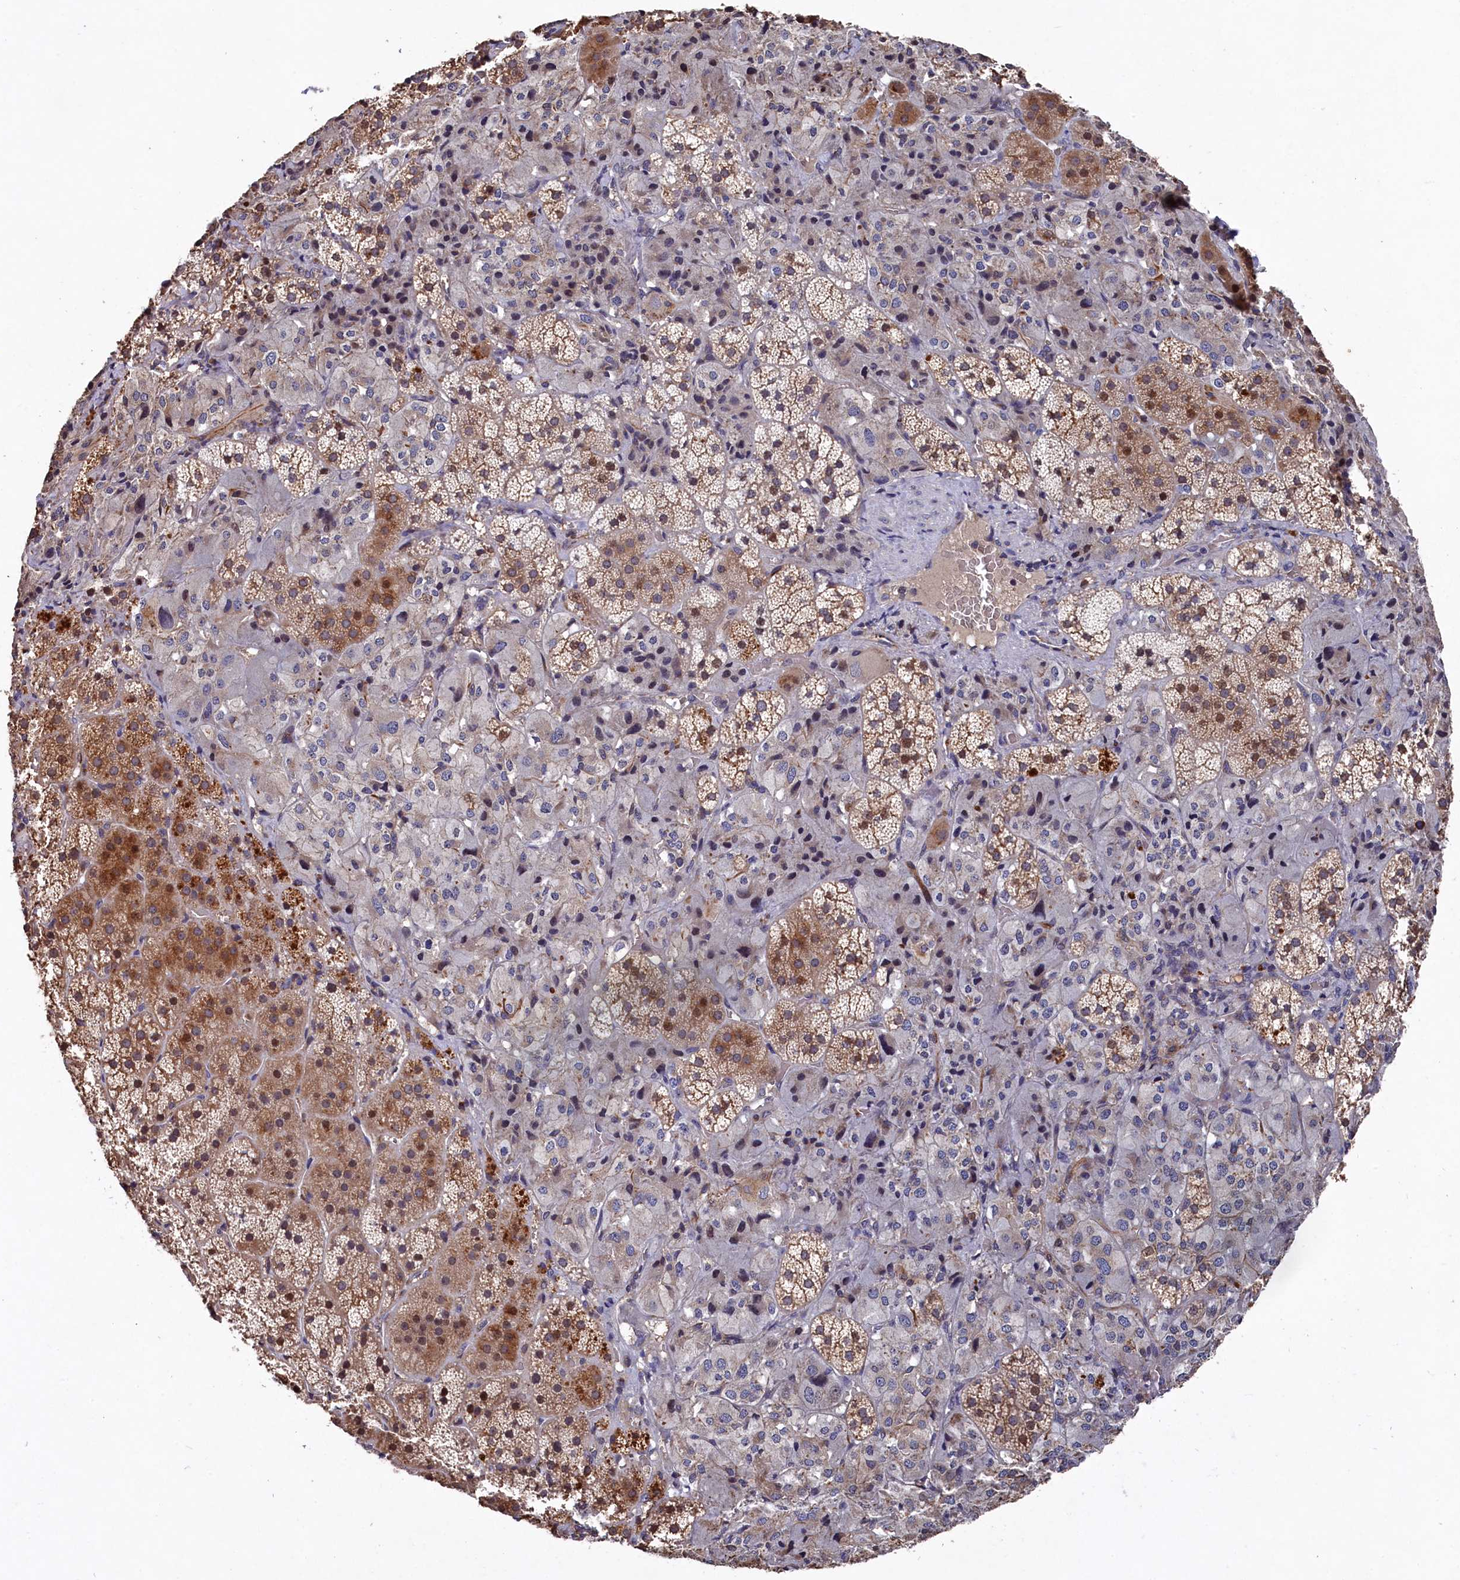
{"staining": {"intensity": "moderate", "quantity": "25%-75%", "location": "cytoplasmic/membranous,nuclear"}, "tissue": "adrenal gland", "cell_type": "Glandular cells", "image_type": "normal", "snomed": [{"axis": "morphology", "description": "Normal tissue, NOS"}, {"axis": "topography", "description": "Adrenal gland"}], "caption": "Immunohistochemistry (IHC) photomicrograph of unremarkable adrenal gland stained for a protein (brown), which exhibits medium levels of moderate cytoplasmic/membranous,nuclear staining in approximately 25%-75% of glandular cells.", "gene": "NAA60", "patient": {"sex": "female", "age": 44}}